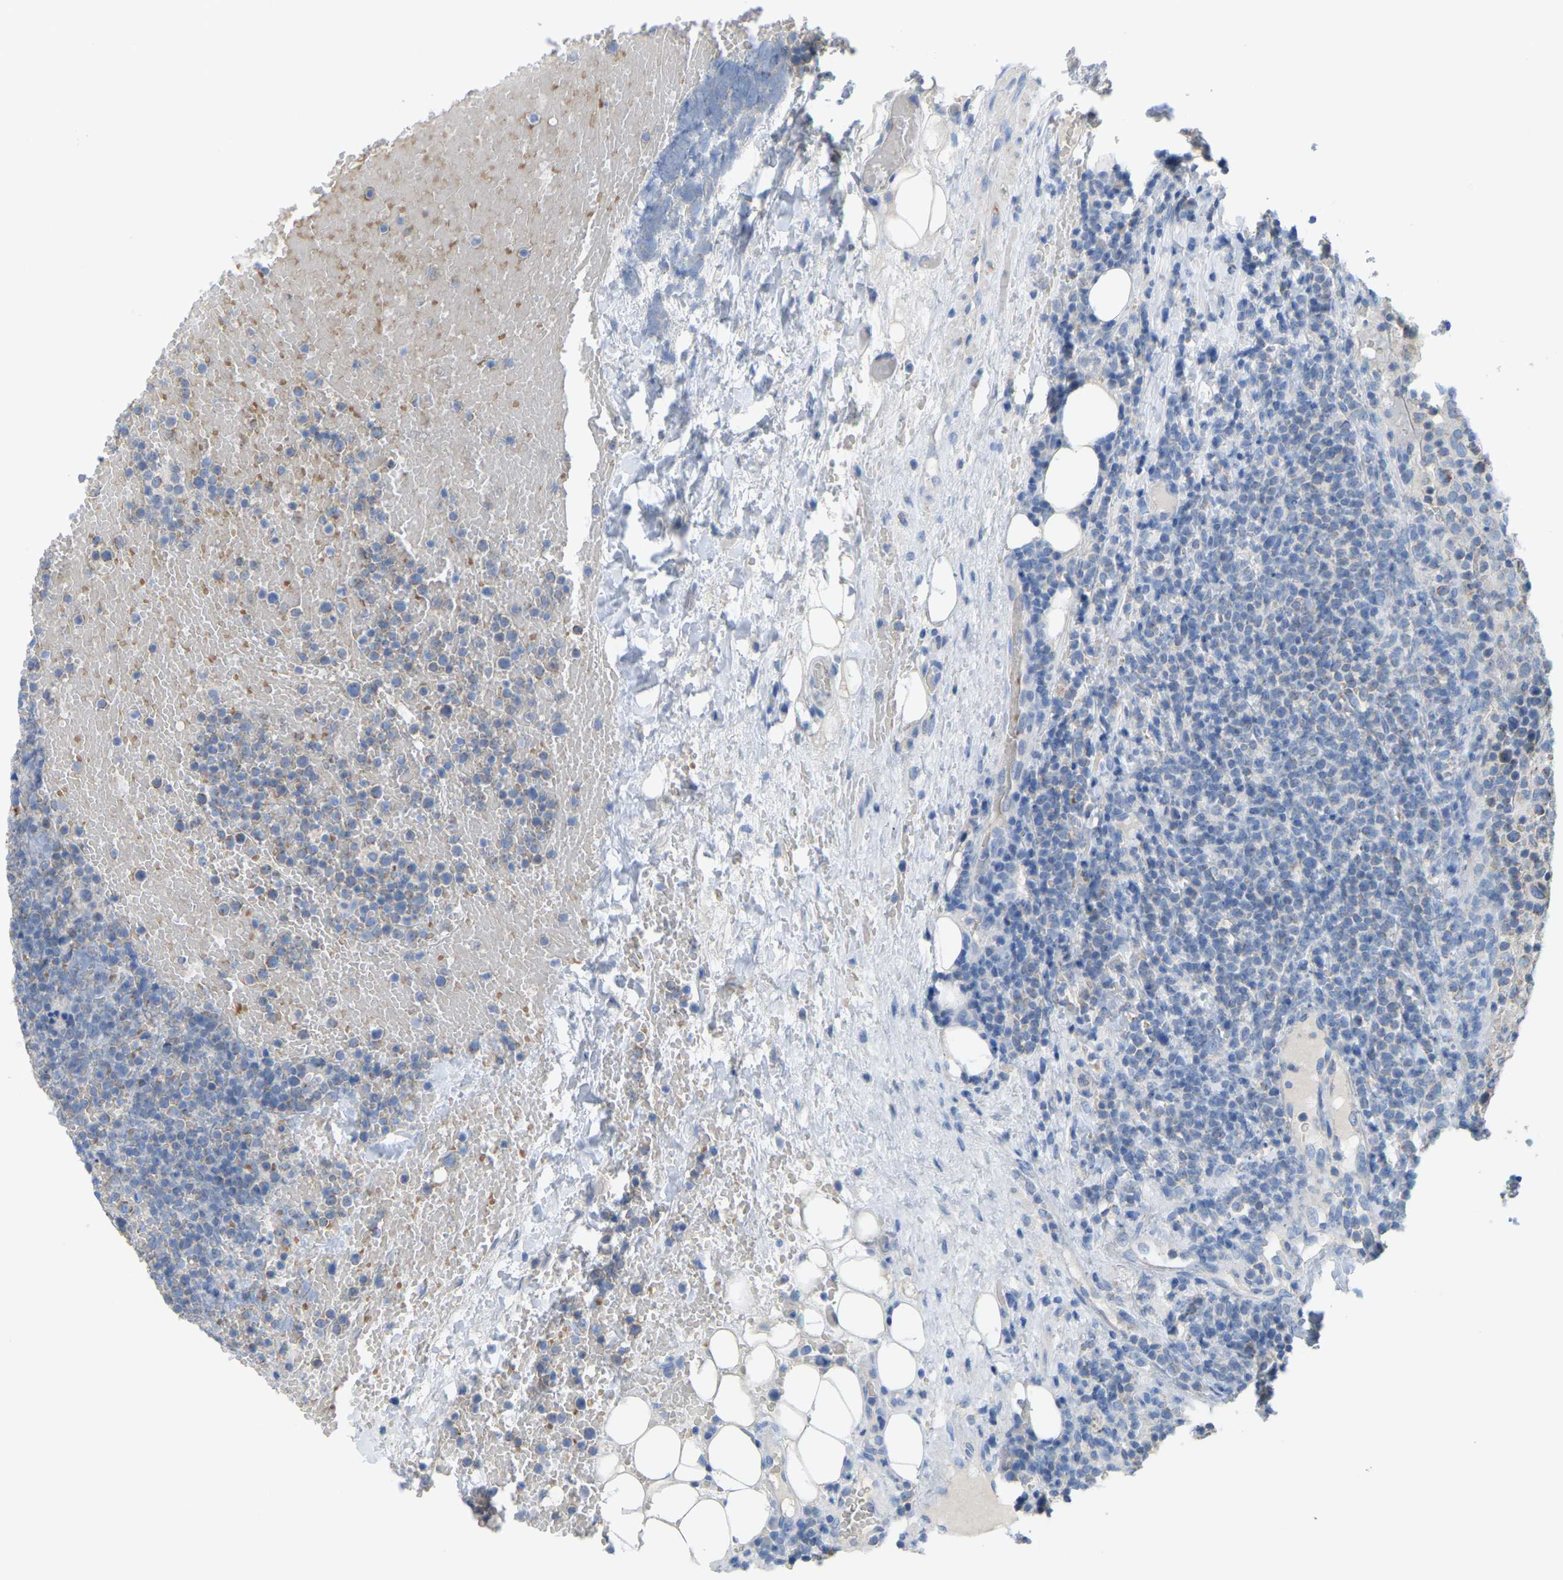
{"staining": {"intensity": "weak", "quantity": "<25%", "location": "cytoplasmic/membranous"}, "tissue": "lymphoma", "cell_type": "Tumor cells", "image_type": "cancer", "snomed": [{"axis": "morphology", "description": "Malignant lymphoma, non-Hodgkin's type, High grade"}, {"axis": "topography", "description": "Lymph node"}], "caption": "IHC of human malignant lymphoma, non-Hodgkin's type (high-grade) reveals no expression in tumor cells. (Stains: DAB IHC with hematoxylin counter stain, Microscopy: brightfield microscopy at high magnification).", "gene": "SERPINB5", "patient": {"sex": "male", "age": 61}}